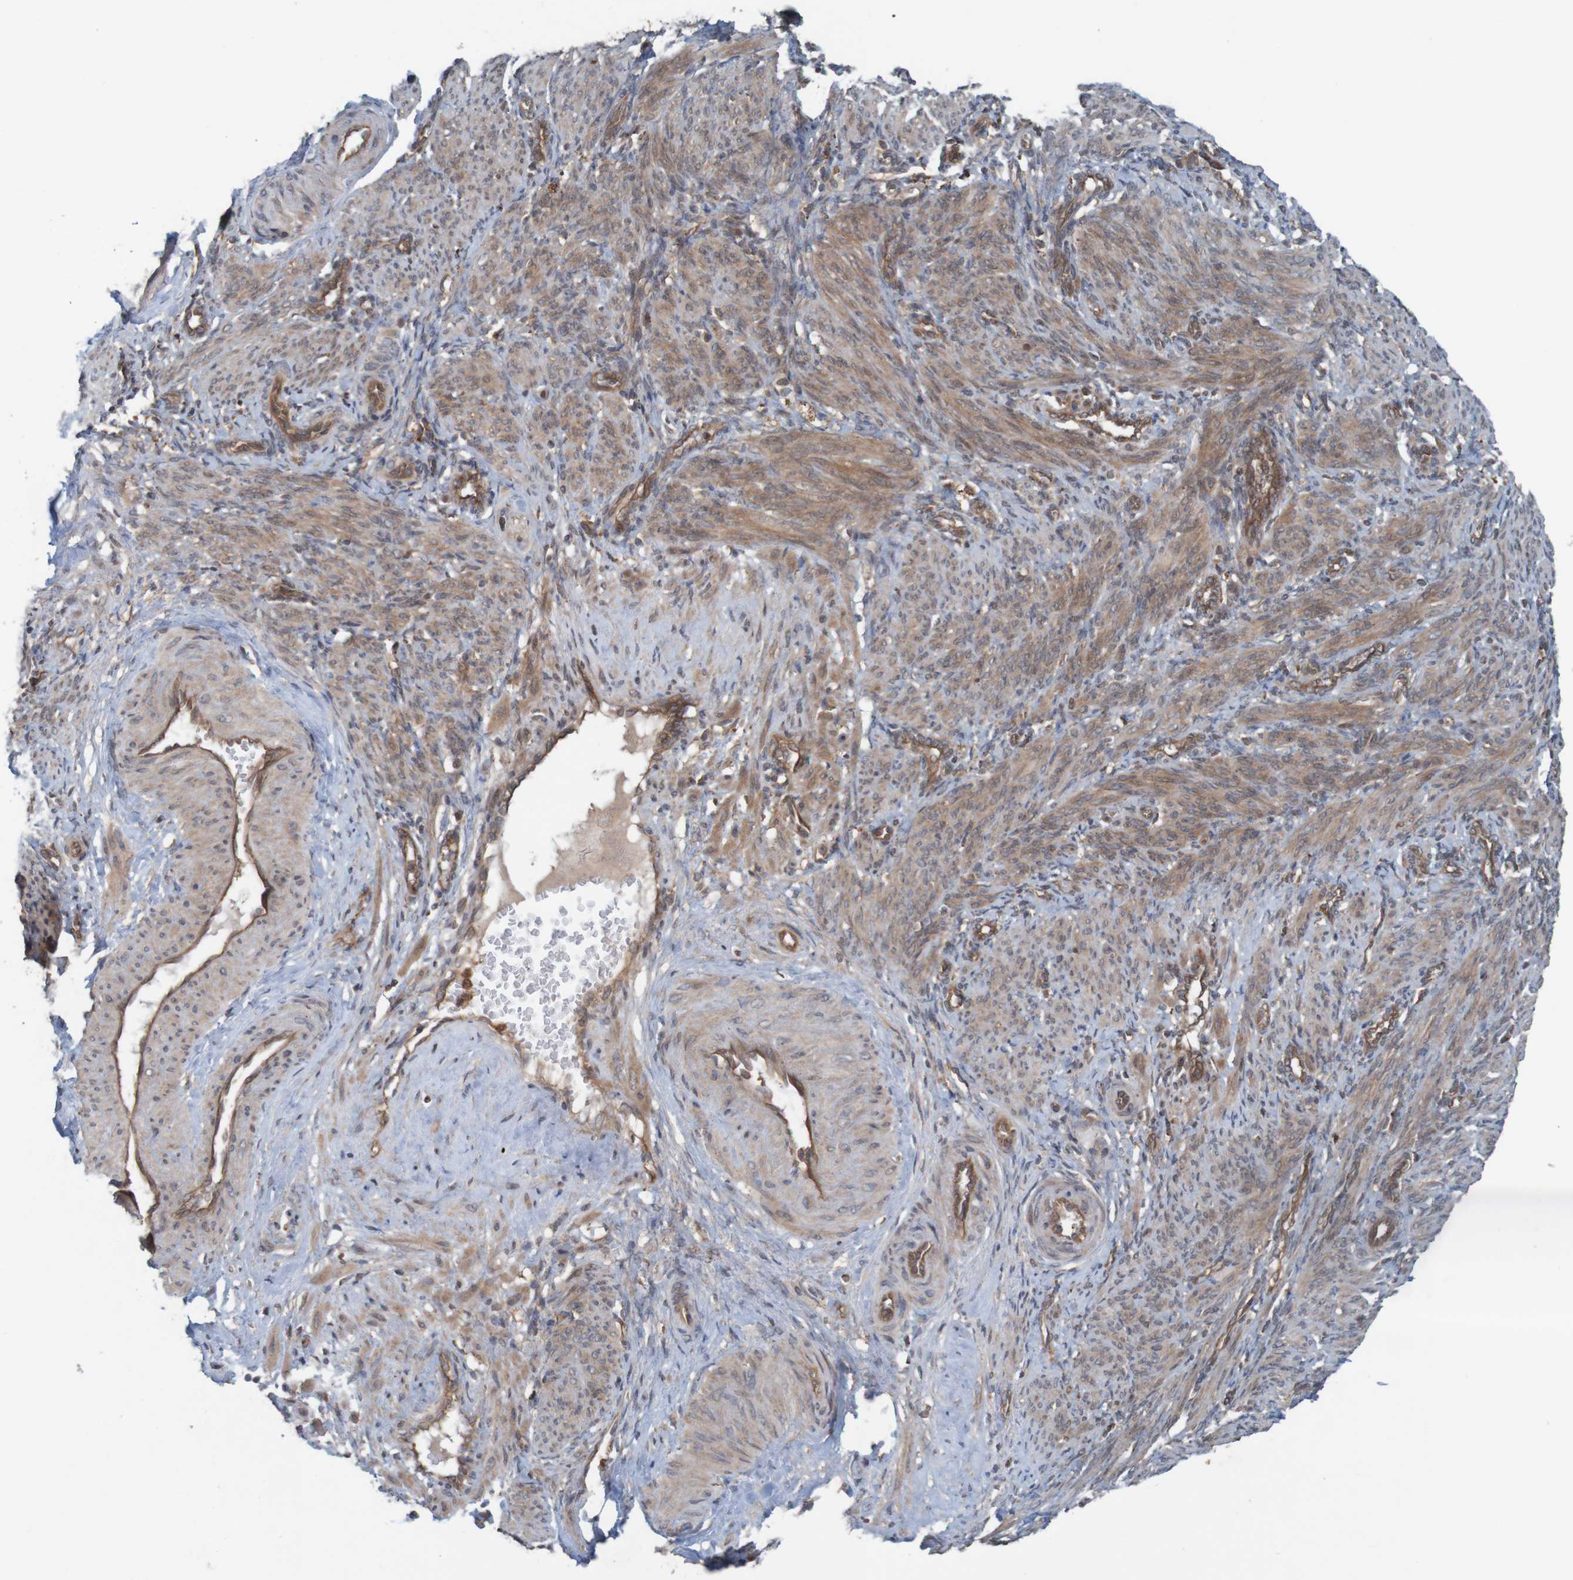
{"staining": {"intensity": "moderate", "quantity": ">75%", "location": "cytoplasmic/membranous"}, "tissue": "smooth muscle", "cell_type": "Smooth muscle cells", "image_type": "normal", "snomed": [{"axis": "morphology", "description": "Normal tissue, NOS"}, {"axis": "topography", "description": "Endometrium"}], "caption": "Protein expression analysis of normal smooth muscle reveals moderate cytoplasmic/membranous staining in about >75% of smooth muscle cells. (Brightfield microscopy of DAB IHC at high magnification).", "gene": "ARHGEF11", "patient": {"sex": "female", "age": 33}}